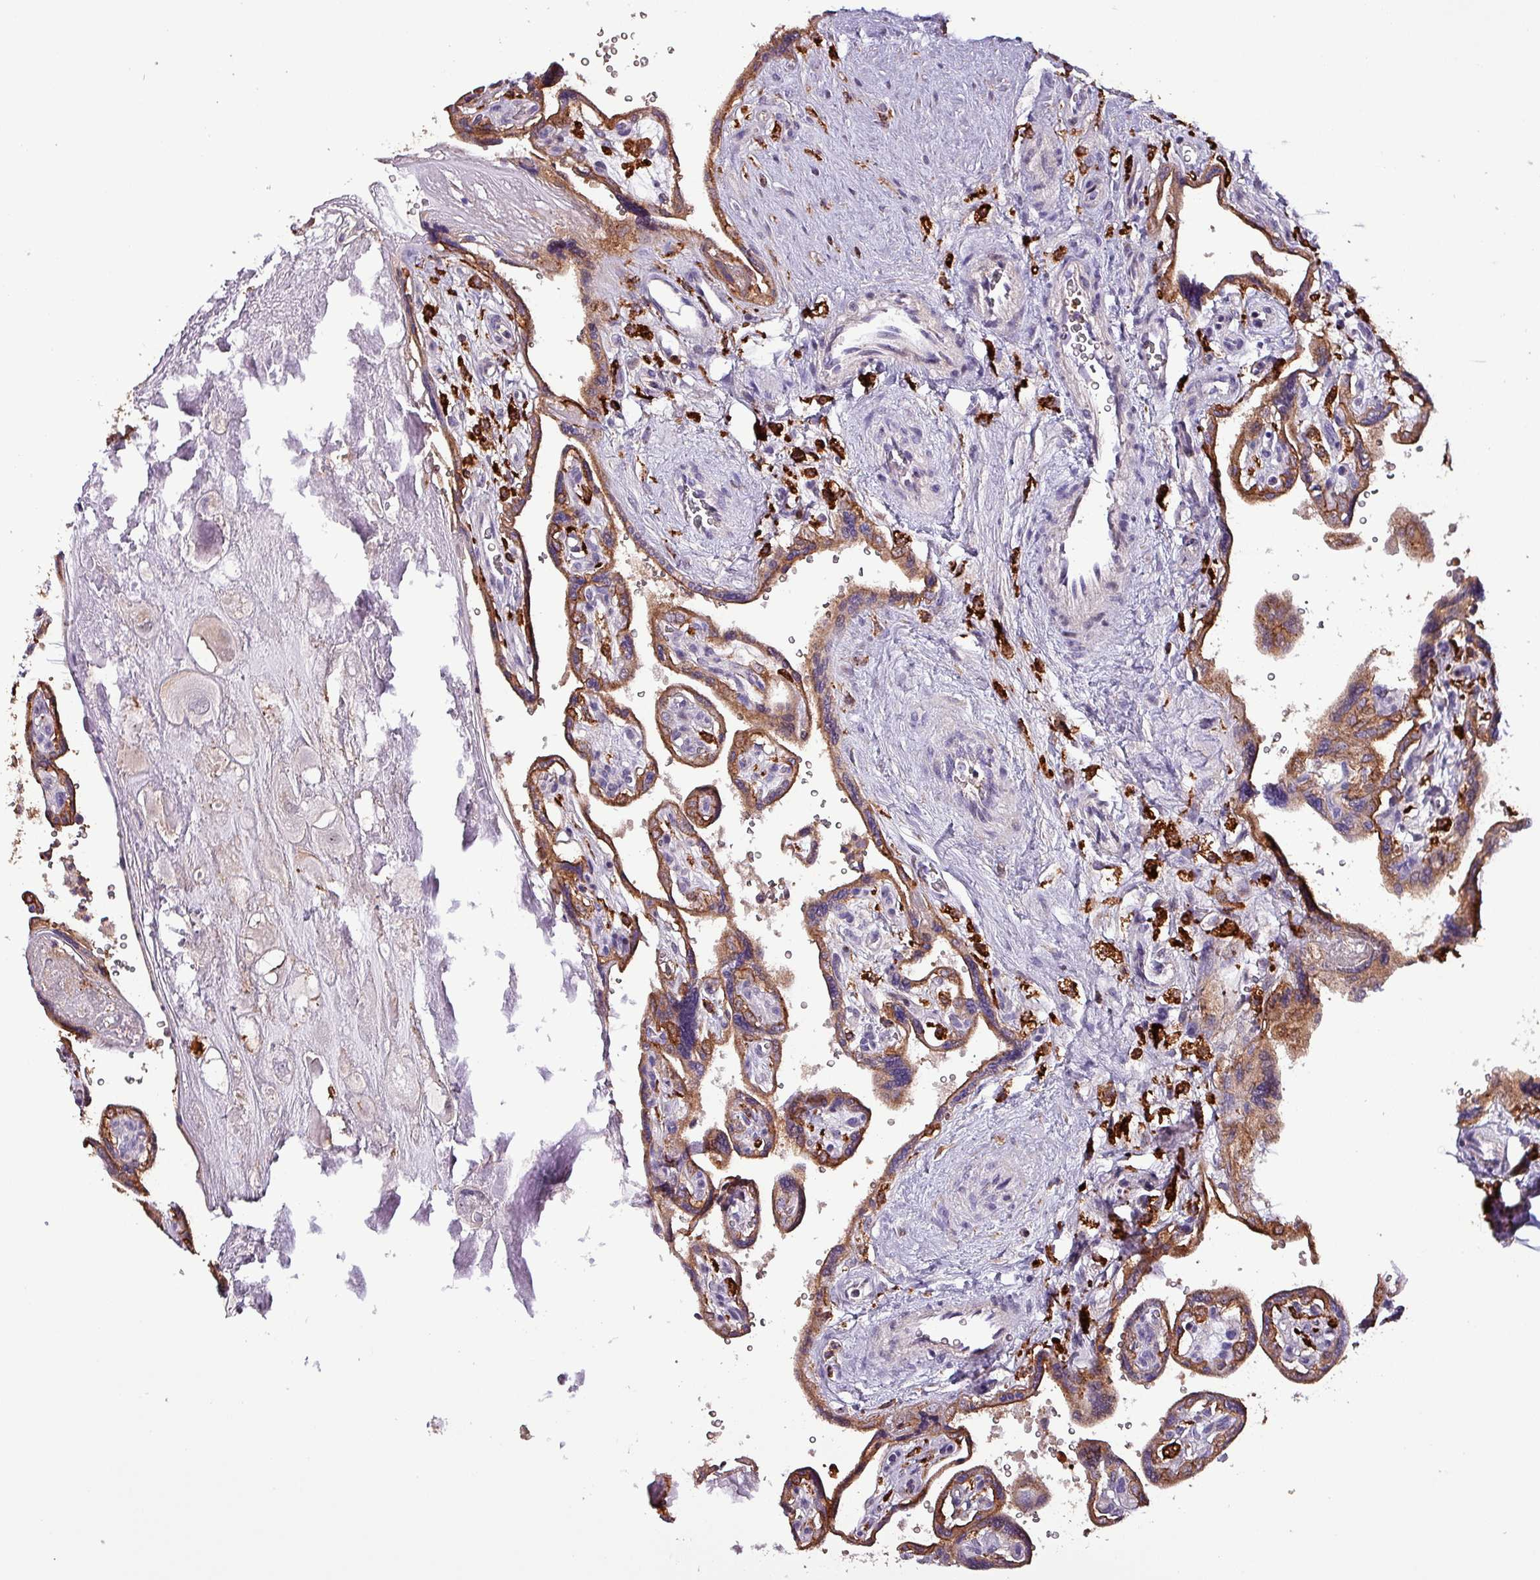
{"staining": {"intensity": "strong", "quantity": "<25%", "location": "cytoplasmic/membranous,nuclear"}, "tissue": "placenta", "cell_type": "Decidual cells", "image_type": "normal", "snomed": [{"axis": "morphology", "description": "Normal tissue, NOS"}, {"axis": "topography", "description": "Placenta"}], "caption": "An immunohistochemistry image of unremarkable tissue is shown. Protein staining in brown shows strong cytoplasmic/membranous,nuclear positivity in placenta within decidual cells. (Brightfield microscopy of DAB IHC at high magnification).", "gene": "SCIN", "patient": {"sex": "female", "age": 39}}